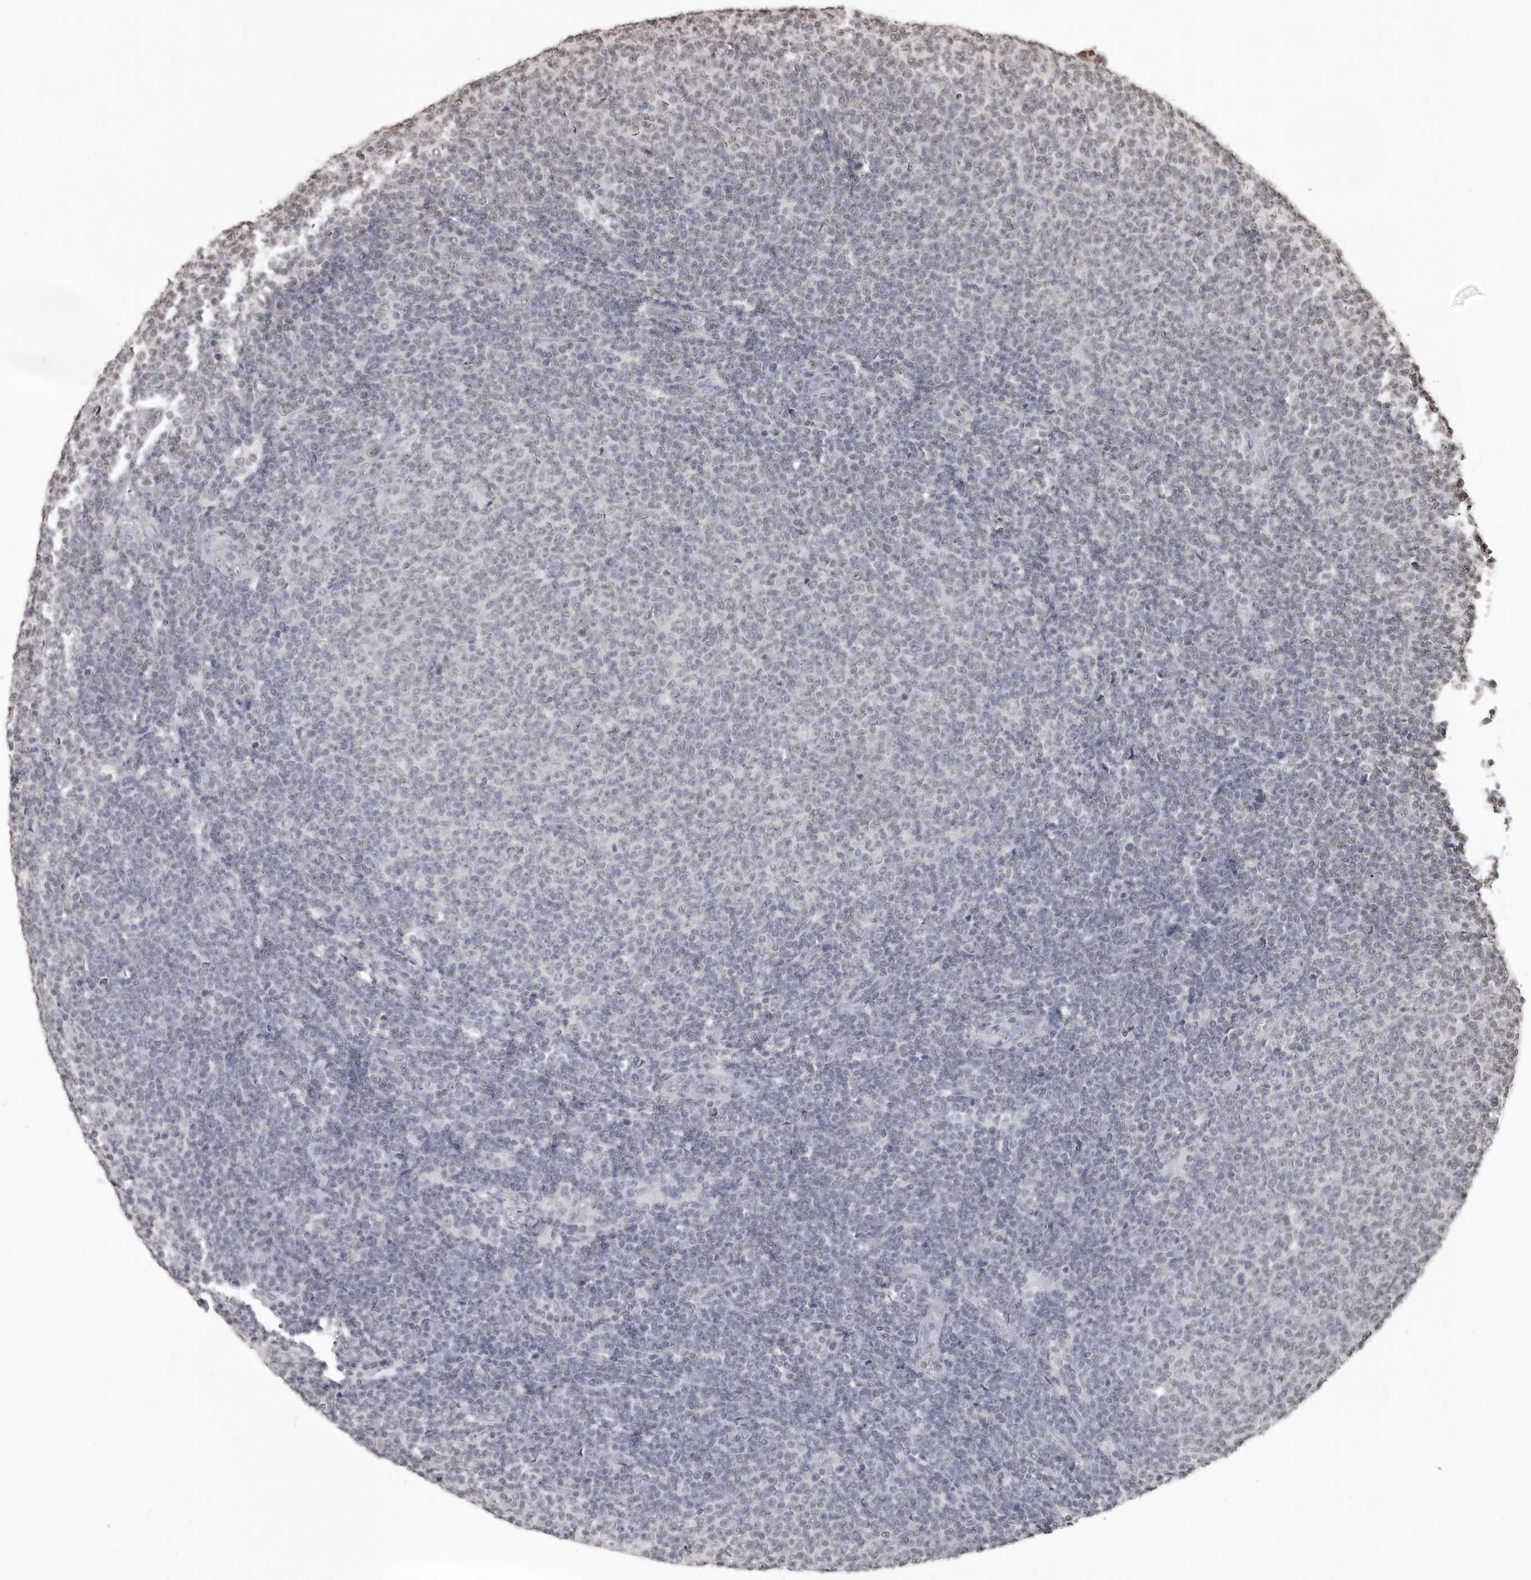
{"staining": {"intensity": "negative", "quantity": "none", "location": "none"}, "tissue": "lymphoma", "cell_type": "Tumor cells", "image_type": "cancer", "snomed": [{"axis": "morphology", "description": "Malignant lymphoma, non-Hodgkin's type, Low grade"}, {"axis": "topography", "description": "Lymph node"}], "caption": "The immunohistochemistry histopathology image has no significant staining in tumor cells of lymphoma tissue.", "gene": "WDR45", "patient": {"sex": "male", "age": 66}}